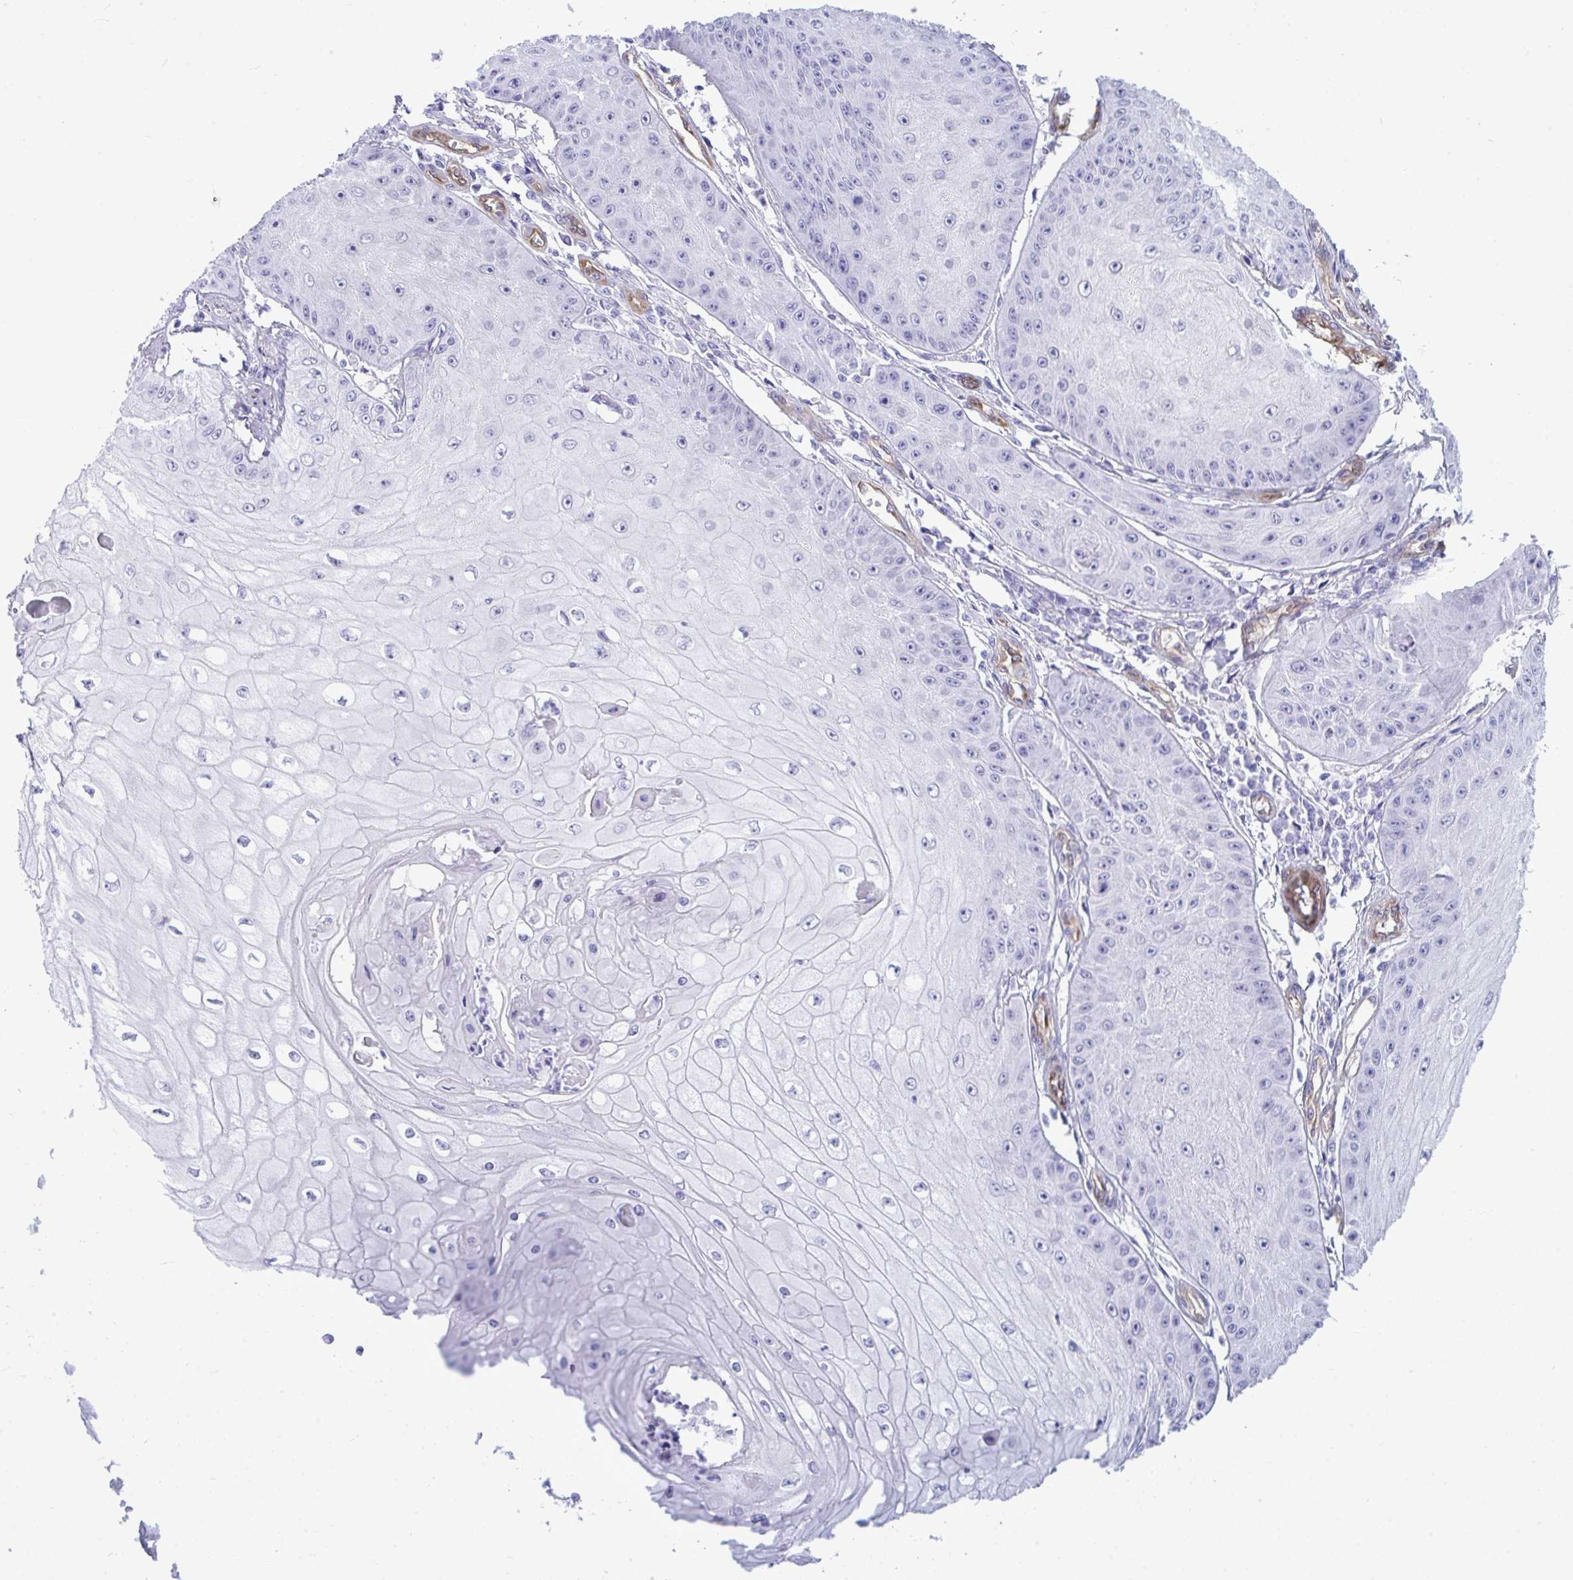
{"staining": {"intensity": "negative", "quantity": "none", "location": "none"}, "tissue": "skin cancer", "cell_type": "Tumor cells", "image_type": "cancer", "snomed": [{"axis": "morphology", "description": "Squamous cell carcinoma, NOS"}, {"axis": "topography", "description": "Skin"}], "caption": "Immunohistochemical staining of skin cancer shows no significant positivity in tumor cells.", "gene": "LIMS2", "patient": {"sex": "male", "age": 70}}